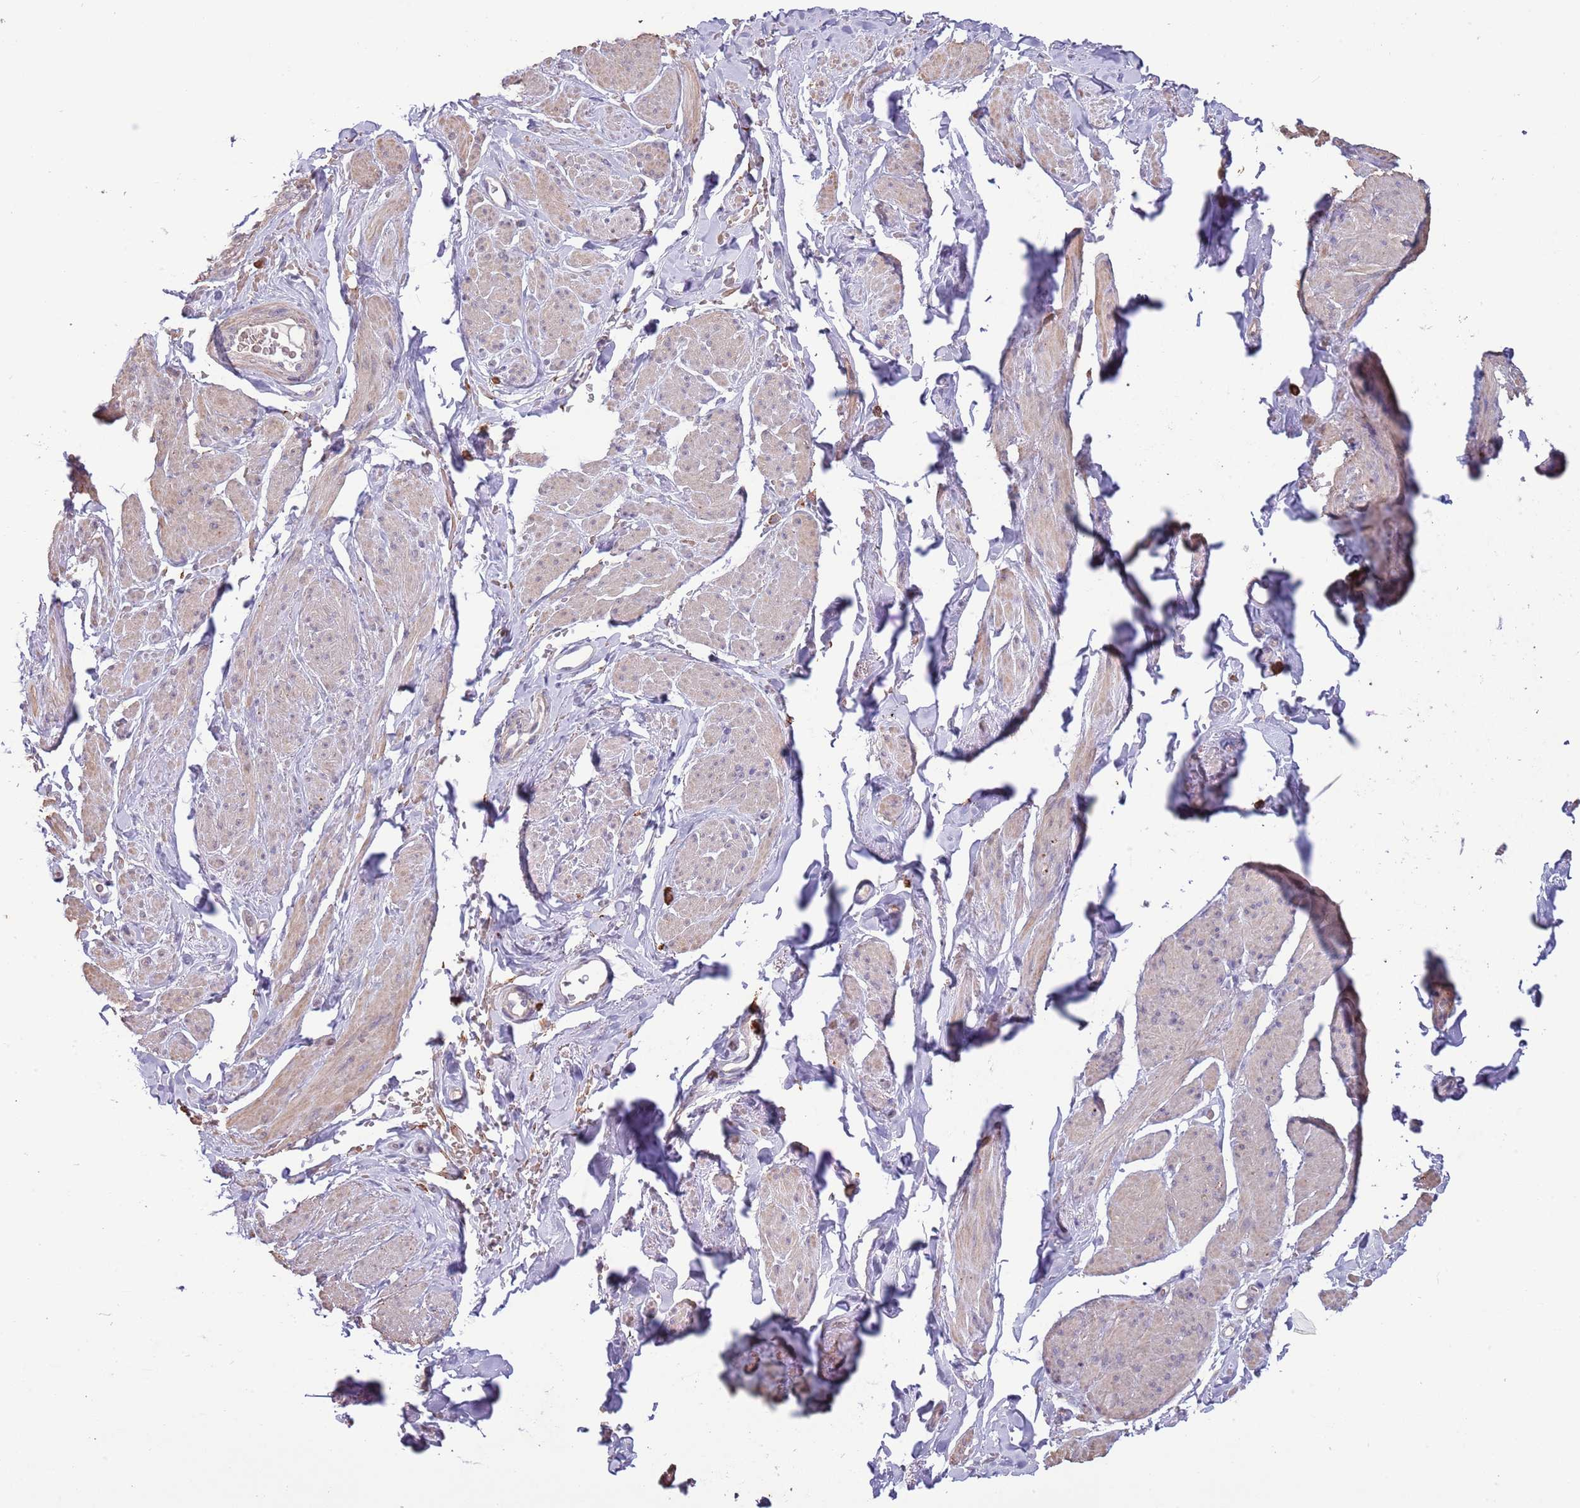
{"staining": {"intensity": "weak", "quantity": "<25%", "location": "cytoplasmic/membranous"}, "tissue": "smooth muscle", "cell_type": "Smooth muscle cells", "image_type": "normal", "snomed": [{"axis": "morphology", "description": "Normal tissue, NOS"}, {"axis": "topography", "description": "Smooth muscle"}, {"axis": "topography", "description": "Peripheral nerve tissue"}], "caption": "DAB (3,3'-diaminobenzidine) immunohistochemical staining of benign human smooth muscle displays no significant staining in smooth muscle cells.", "gene": "P2RY13", "patient": {"sex": "male", "age": 69}}